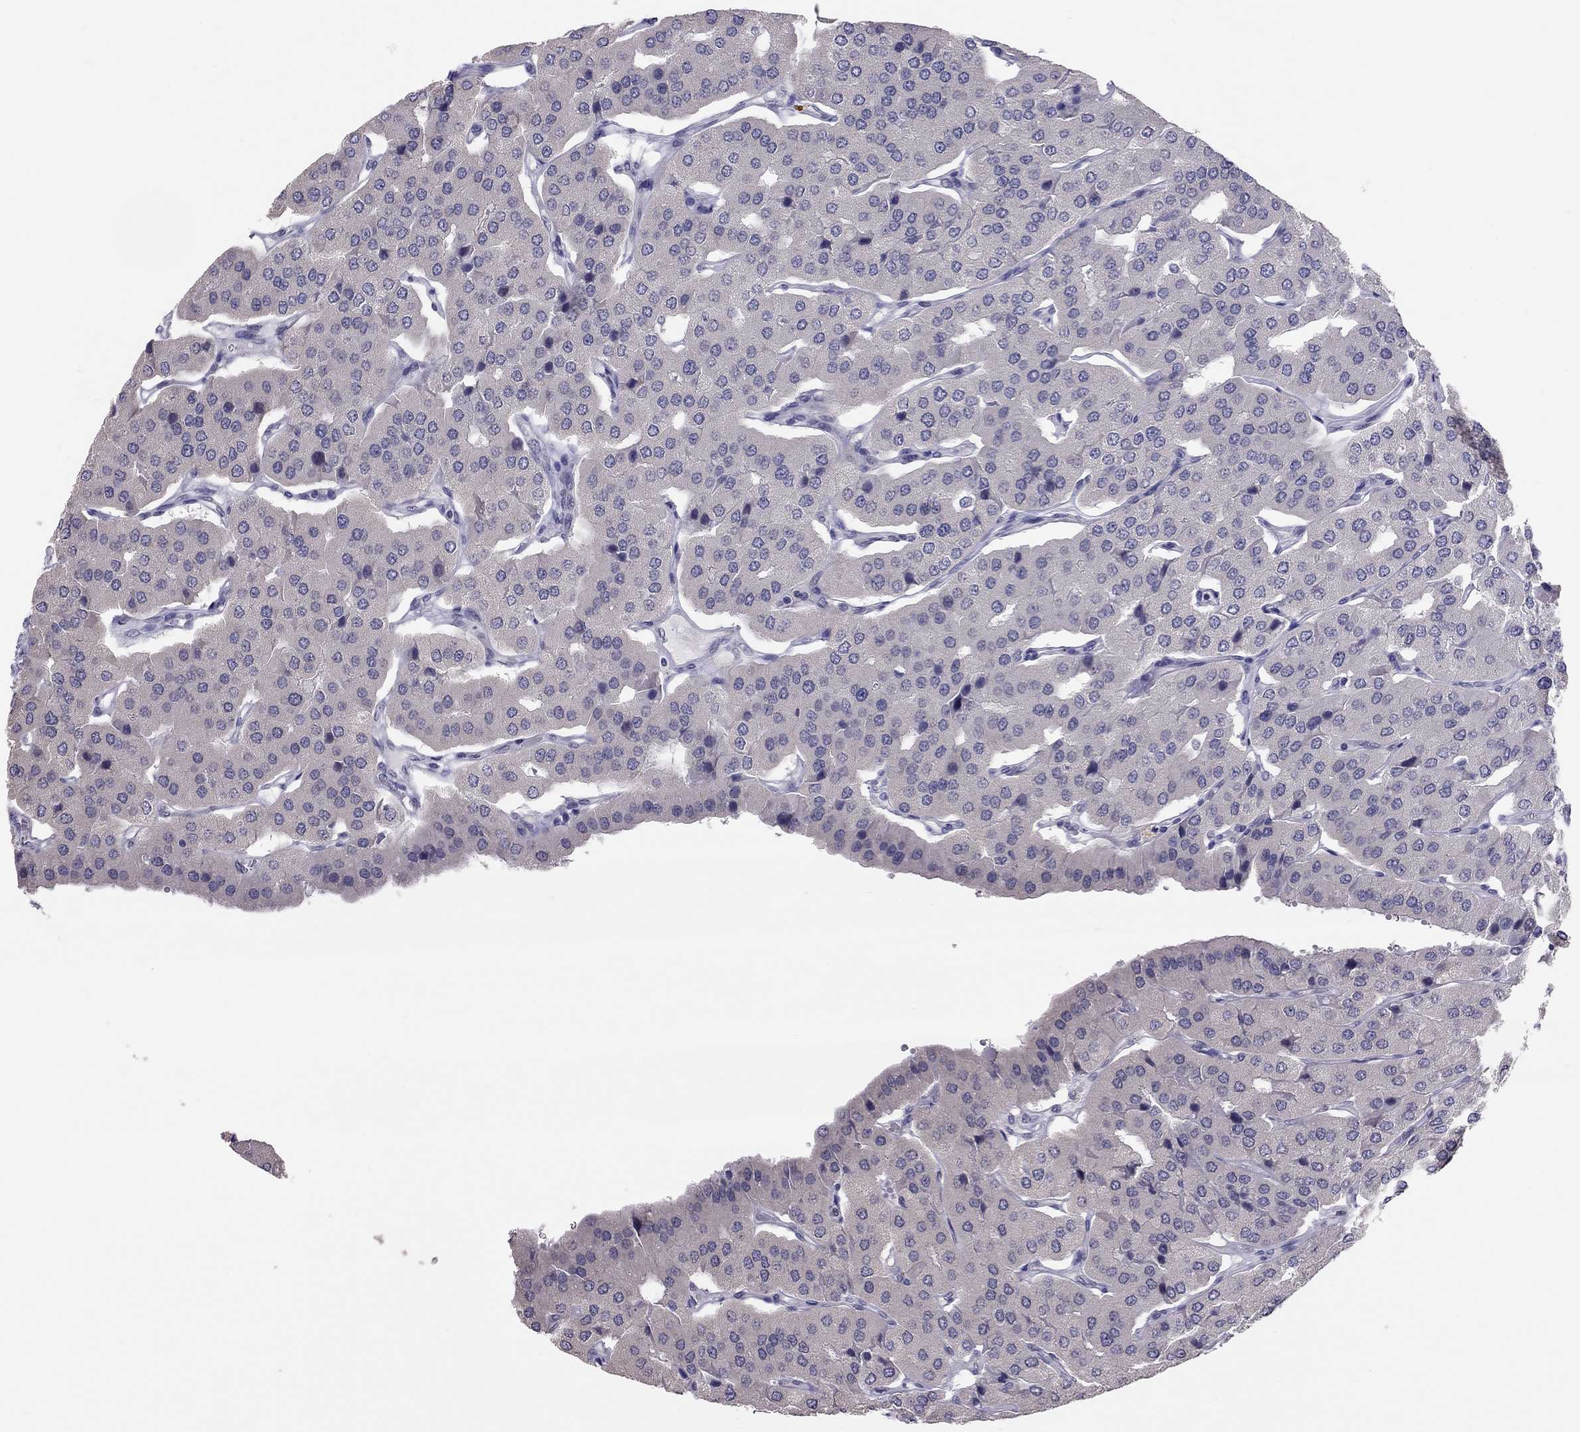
{"staining": {"intensity": "negative", "quantity": "none", "location": "none"}, "tissue": "parathyroid gland", "cell_type": "Glandular cells", "image_type": "normal", "snomed": [{"axis": "morphology", "description": "Normal tissue, NOS"}, {"axis": "morphology", "description": "Adenoma, NOS"}, {"axis": "topography", "description": "Parathyroid gland"}], "caption": "IHC histopathology image of benign human parathyroid gland stained for a protein (brown), which exhibits no expression in glandular cells.", "gene": "HSF2BP", "patient": {"sex": "female", "age": 86}}